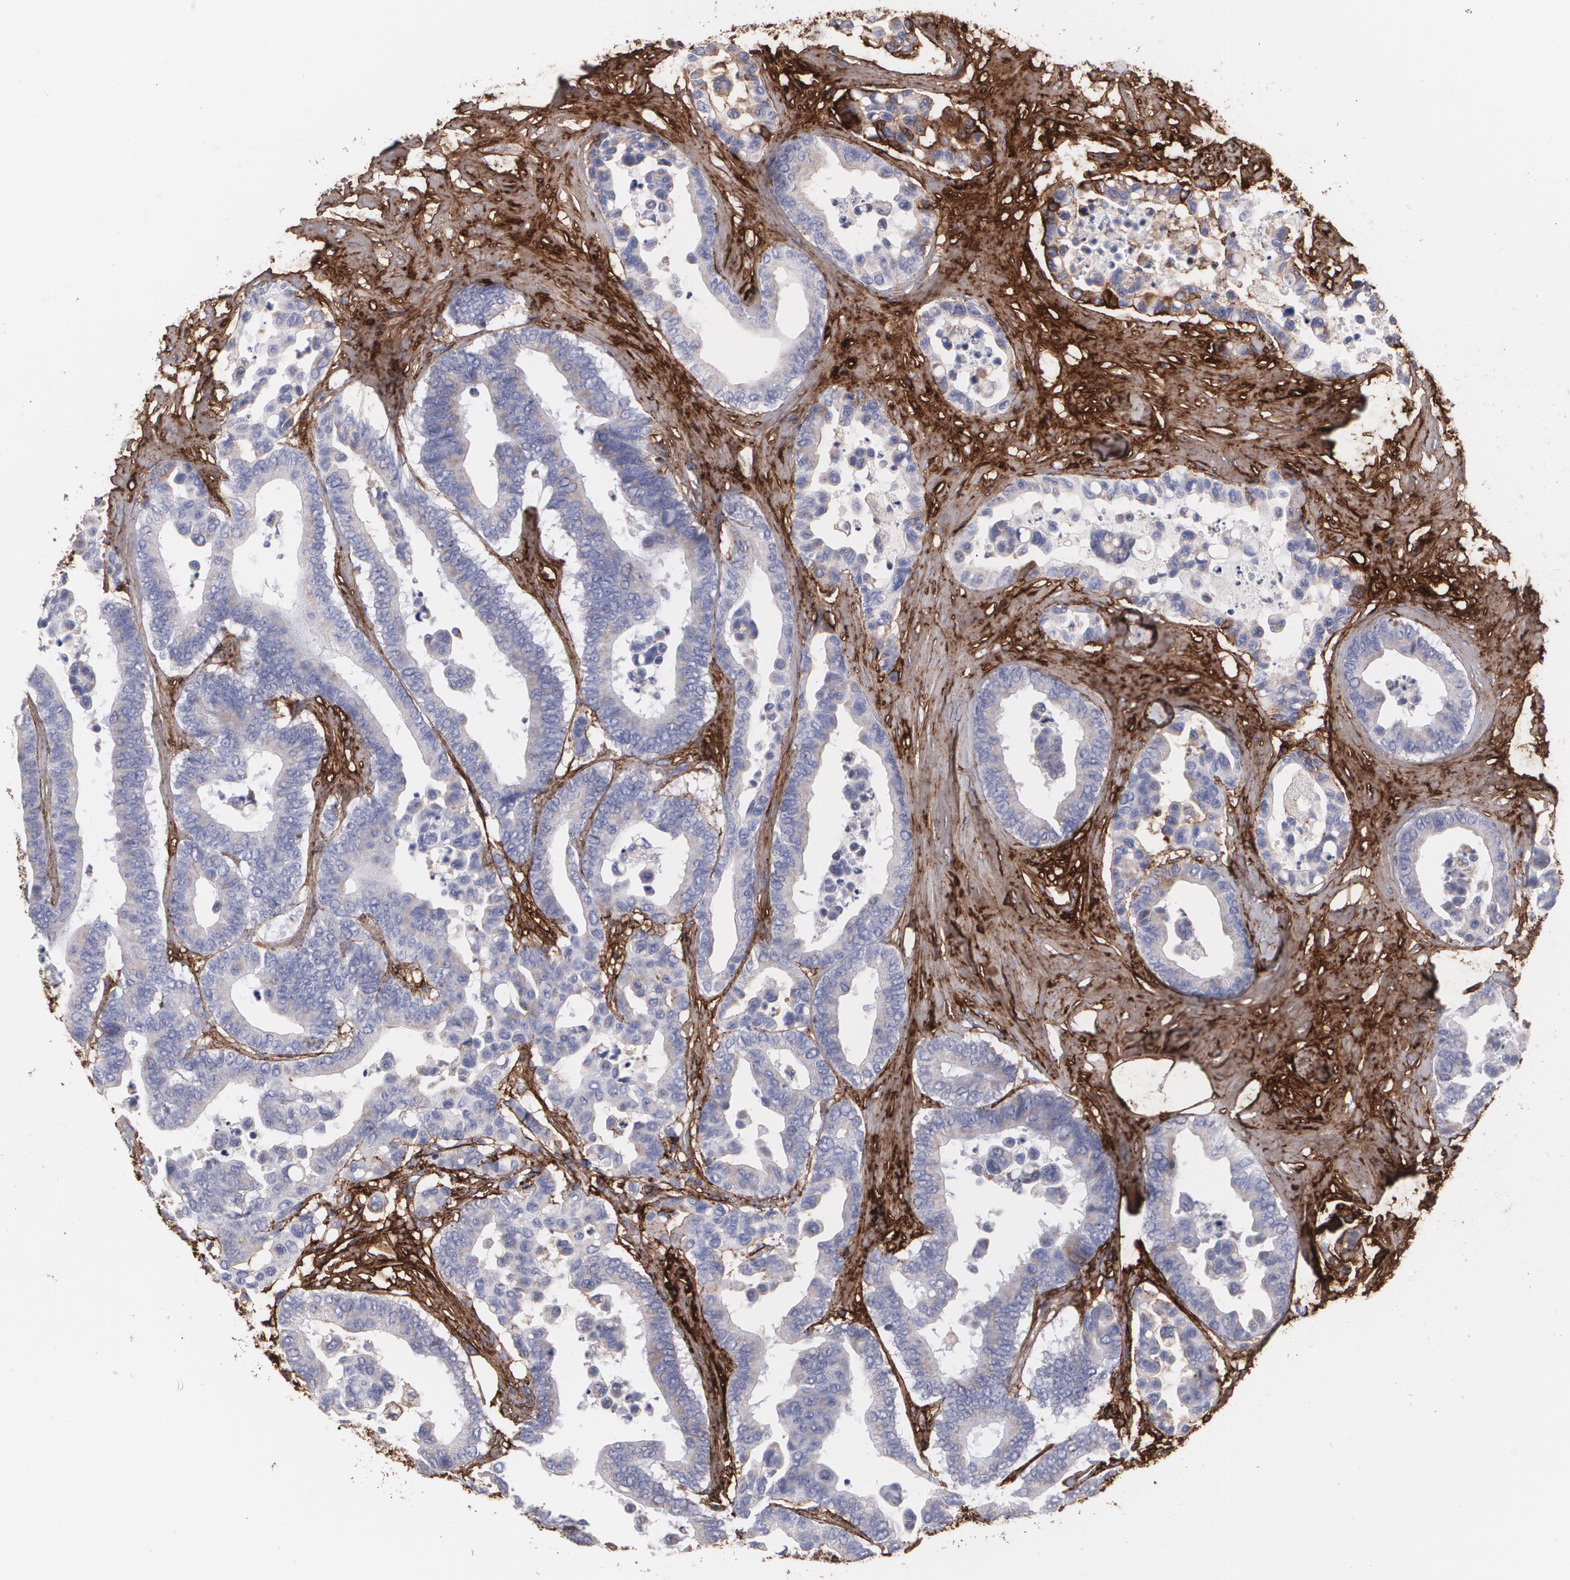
{"staining": {"intensity": "weak", "quantity": ">75%", "location": "cytoplasmic/membranous"}, "tissue": "colorectal cancer", "cell_type": "Tumor cells", "image_type": "cancer", "snomed": [{"axis": "morphology", "description": "Adenocarcinoma, NOS"}, {"axis": "topography", "description": "Colon"}], "caption": "A brown stain labels weak cytoplasmic/membranous staining of a protein in colorectal adenocarcinoma tumor cells. The staining is performed using DAB (3,3'-diaminobenzidine) brown chromogen to label protein expression. The nuclei are counter-stained blue using hematoxylin.", "gene": "FBLN1", "patient": {"sex": "male", "age": 82}}